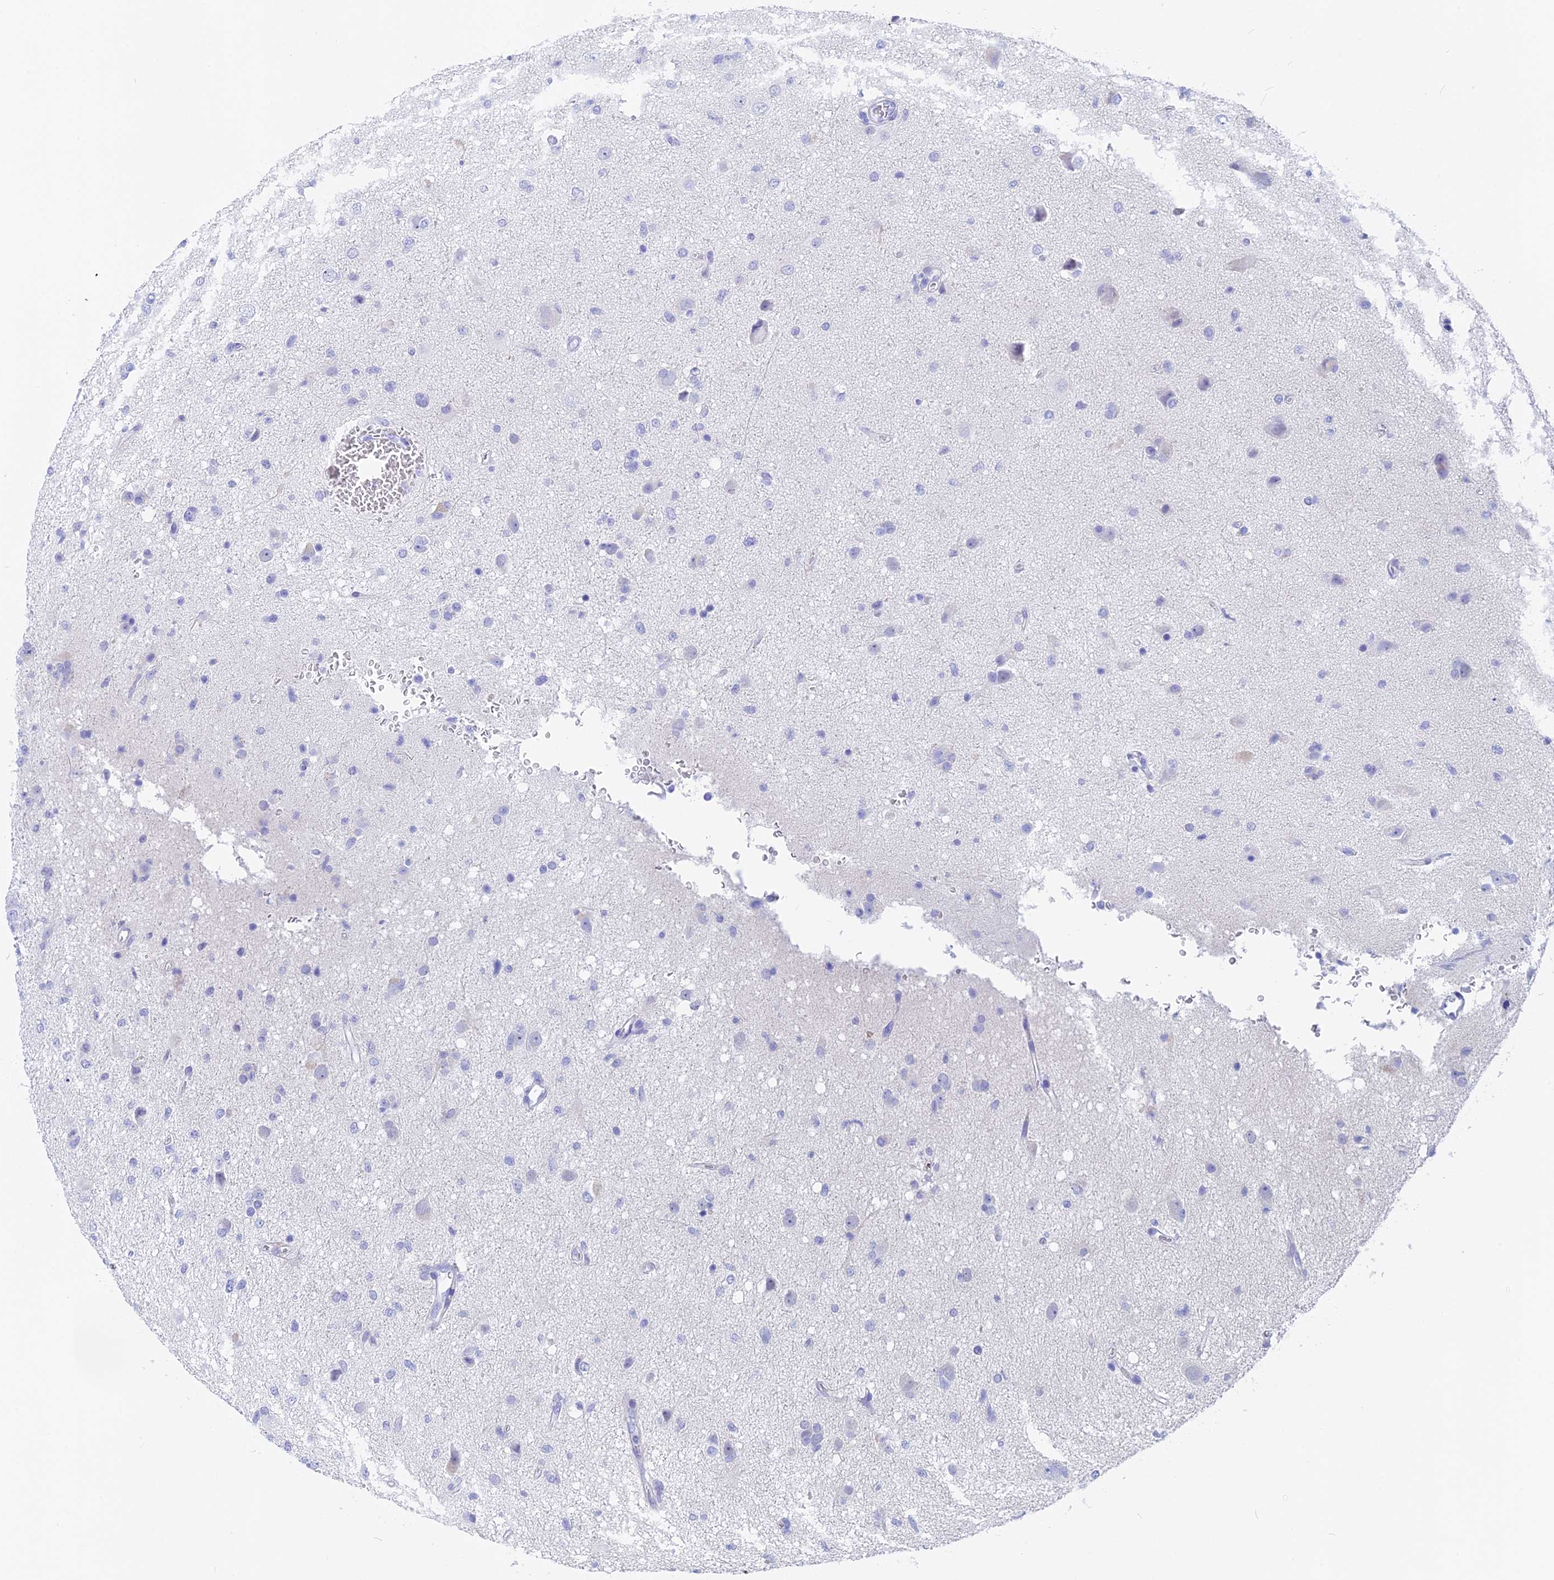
{"staining": {"intensity": "negative", "quantity": "none", "location": "none"}, "tissue": "glioma", "cell_type": "Tumor cells", "image_type": "cancer", "snomed": [{"axis": "morphology", "description": "Glioma, malignant, High grade"}, {"axis": "topography", "description": "Brain"}], "caption": "Tumor cells are negative for protein expression in human glioma.", "gene": "STUB1", "patient": {"sex": "female", "age": 57}}